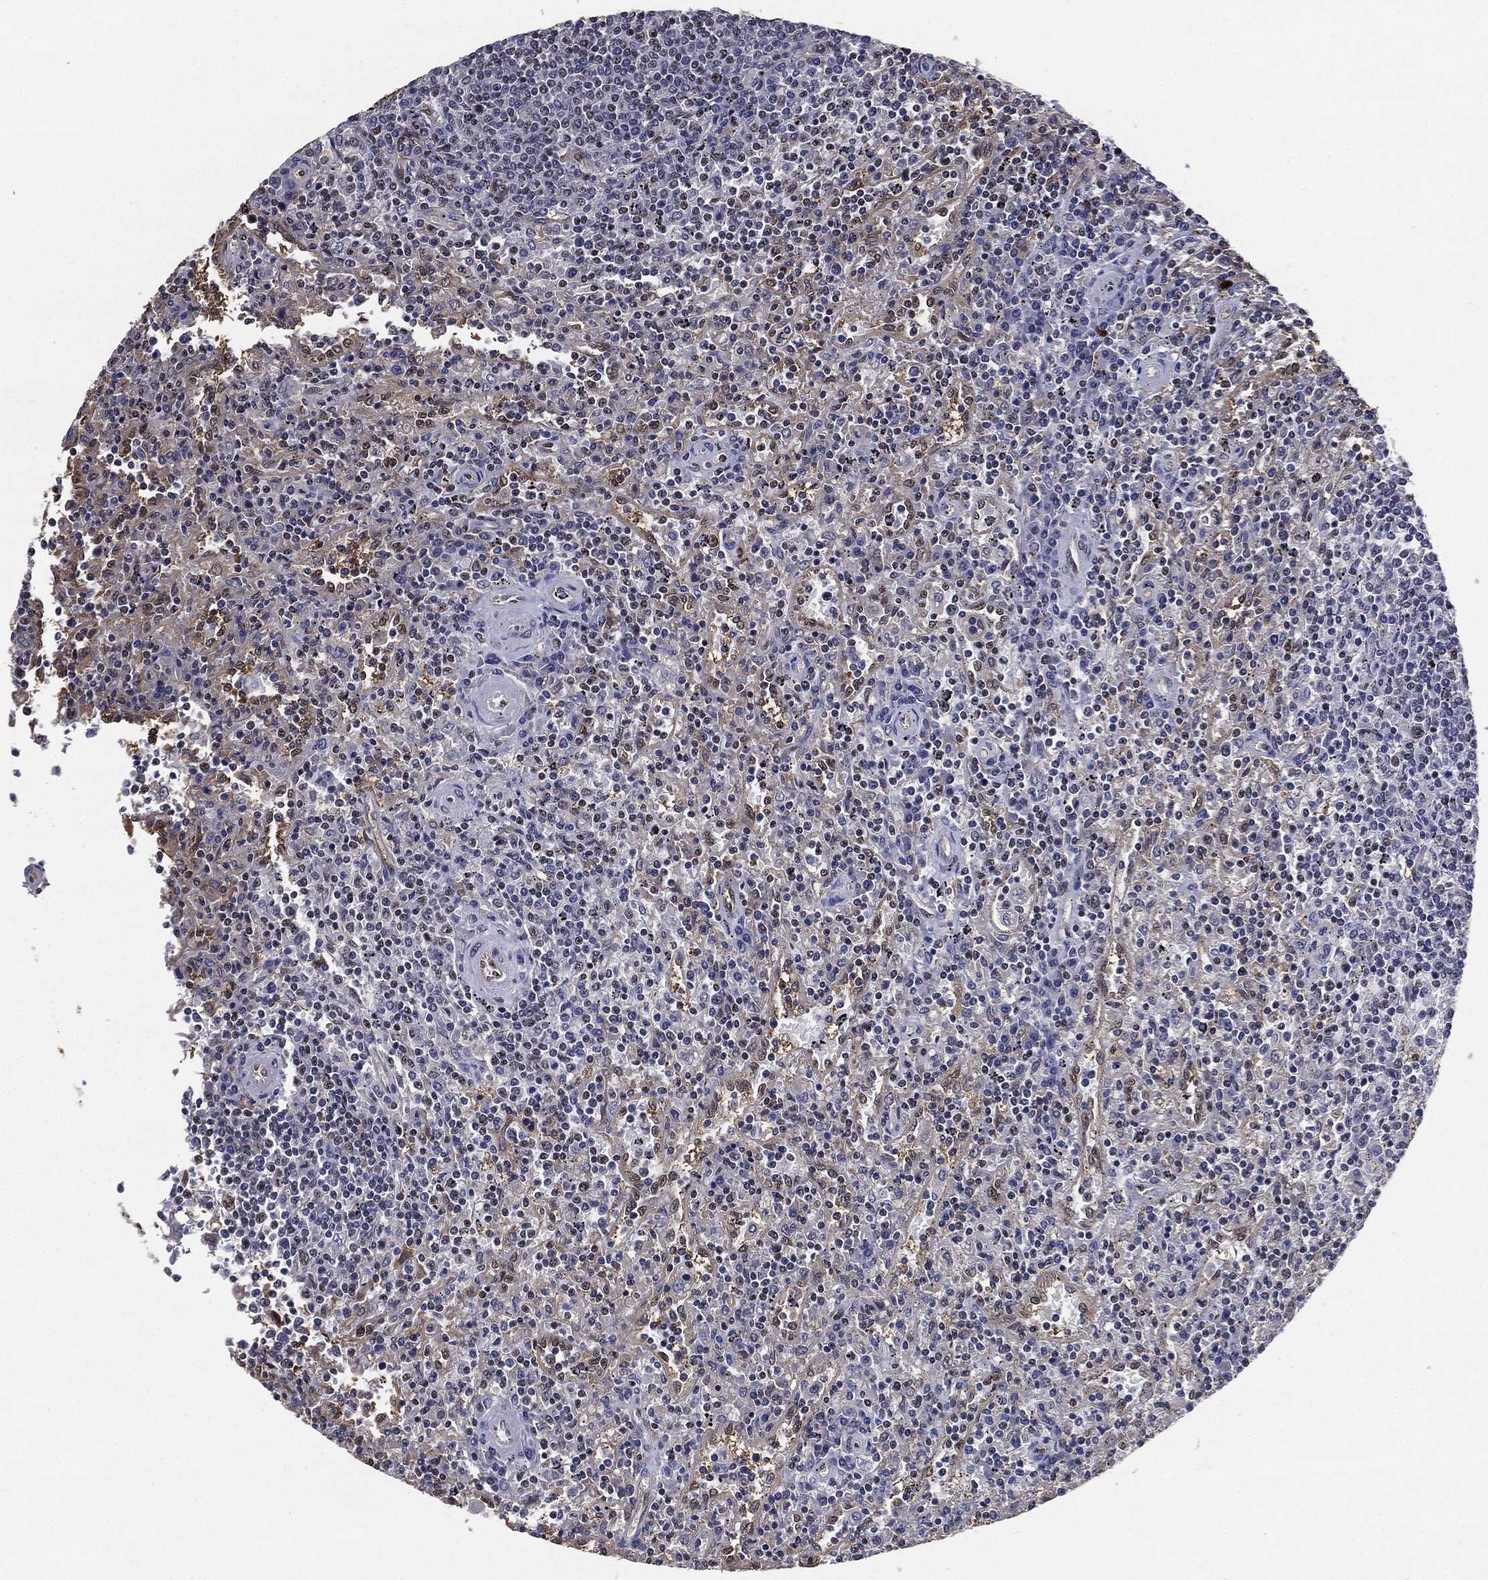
{"staining": {"intensity": "negative", "quantity": "none", "location": "none"}, "tissue": "lymphoma", "cell_type": "Tumor cells", "image_type": "cancer", "snomed": [{"axis": "morphology", "description": "Malignant lymphoma, non-Hodgkin's type, Low grade"}, {"axis": "topography", "description": "Spleen"}], "caption": "Immunohistochemistry (IHC) of human lymphoma exhibits no expression in tumor cells.", "gene": "JUN", "patient": {"sex": "male", "age": 62}}